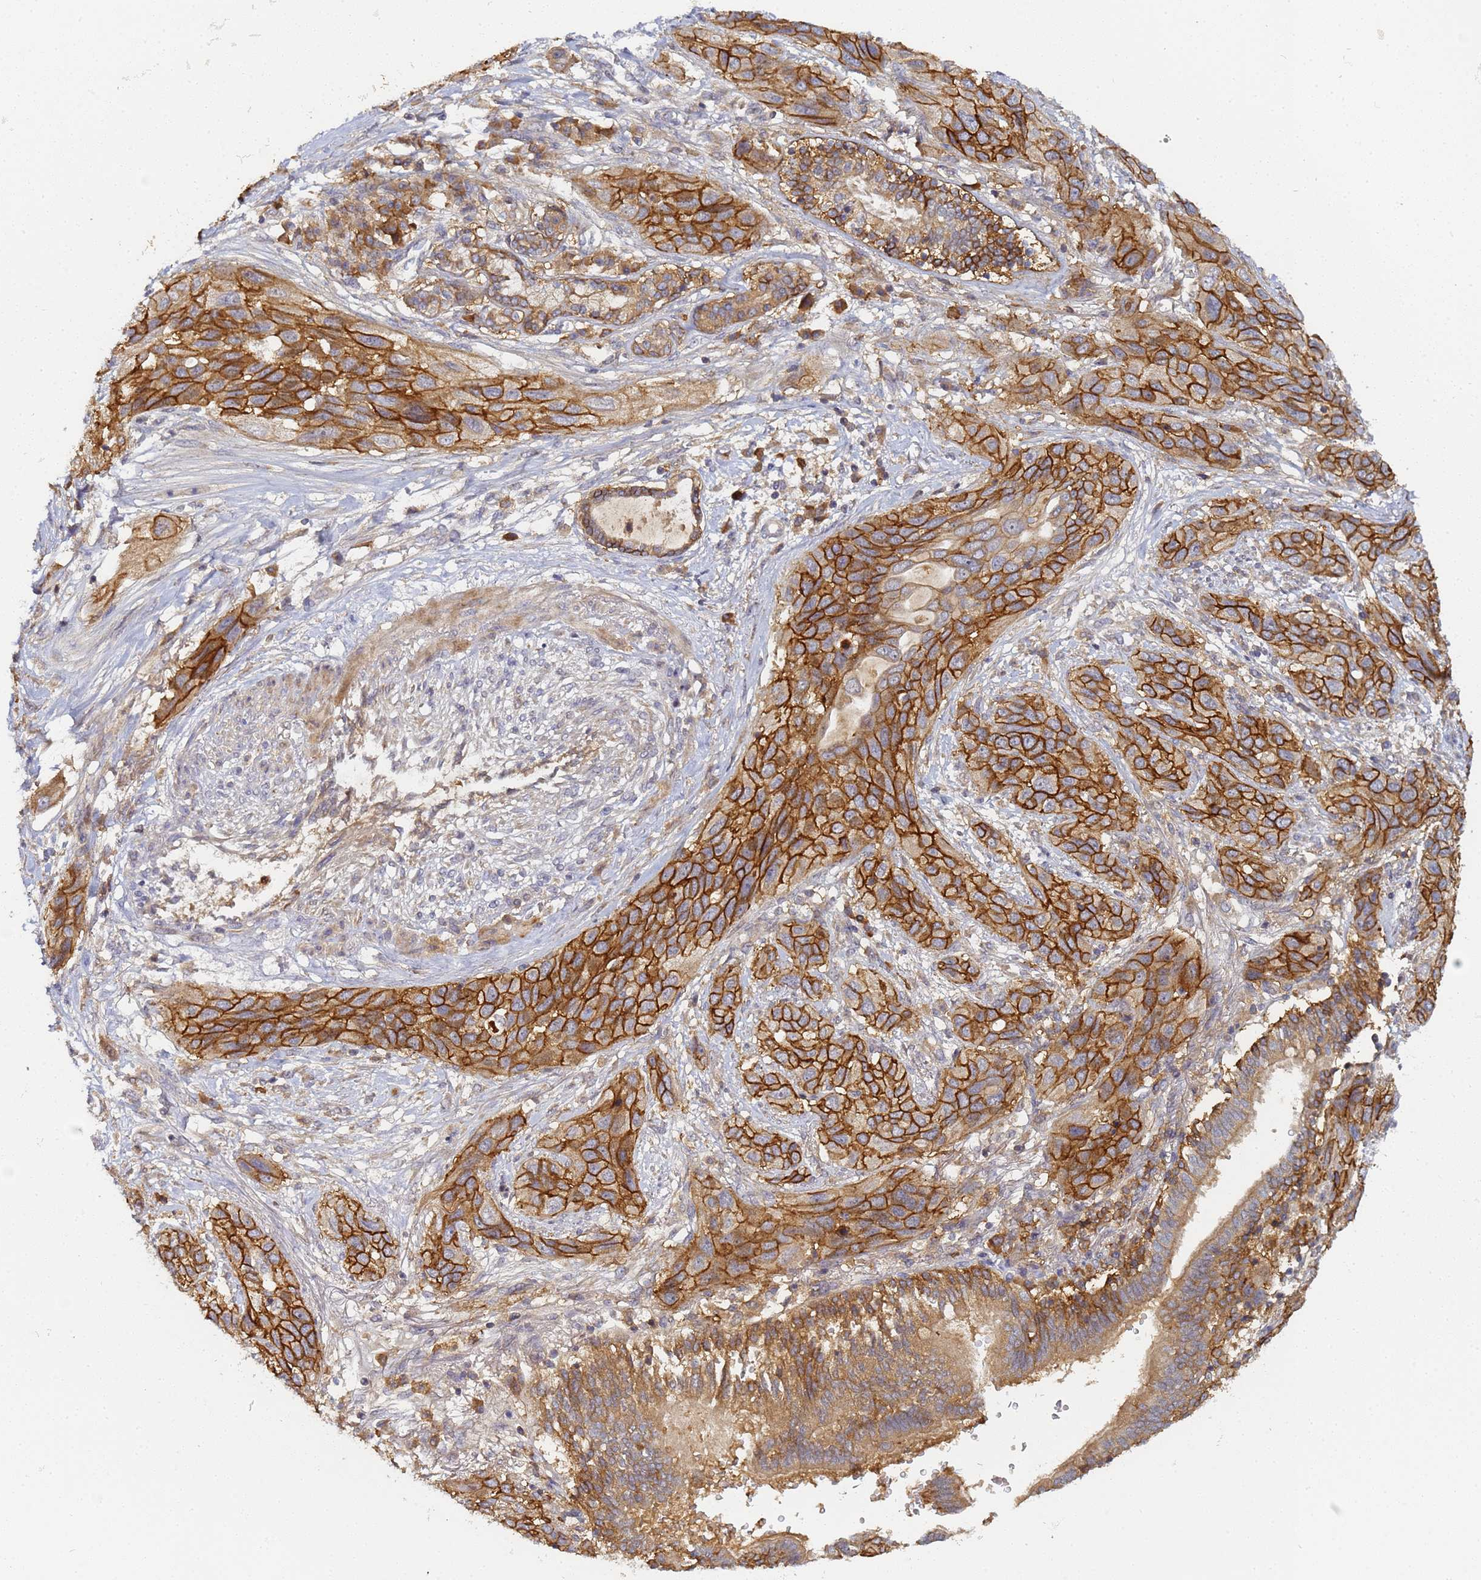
{"staining": {"intensity": "strong", "quantity": ">75%", "location": "cytoplasmic/membranous"}, "tissue": "lung cancer", "cell_type": "Tumor cells", "image_type": "cancer", "snomed": [{"axis": "morphology", "description": "Squamous cell carcinoma, NOS"}, {"axis": "topography", "description": "Lung"}], "caption": "Lung cancer stained with IHC displays strong cytoplasmic/membranous staining in about >75% of tumor cells.", "gene": "LRRC69", "patient": {"sex": "female", "age": 70}}